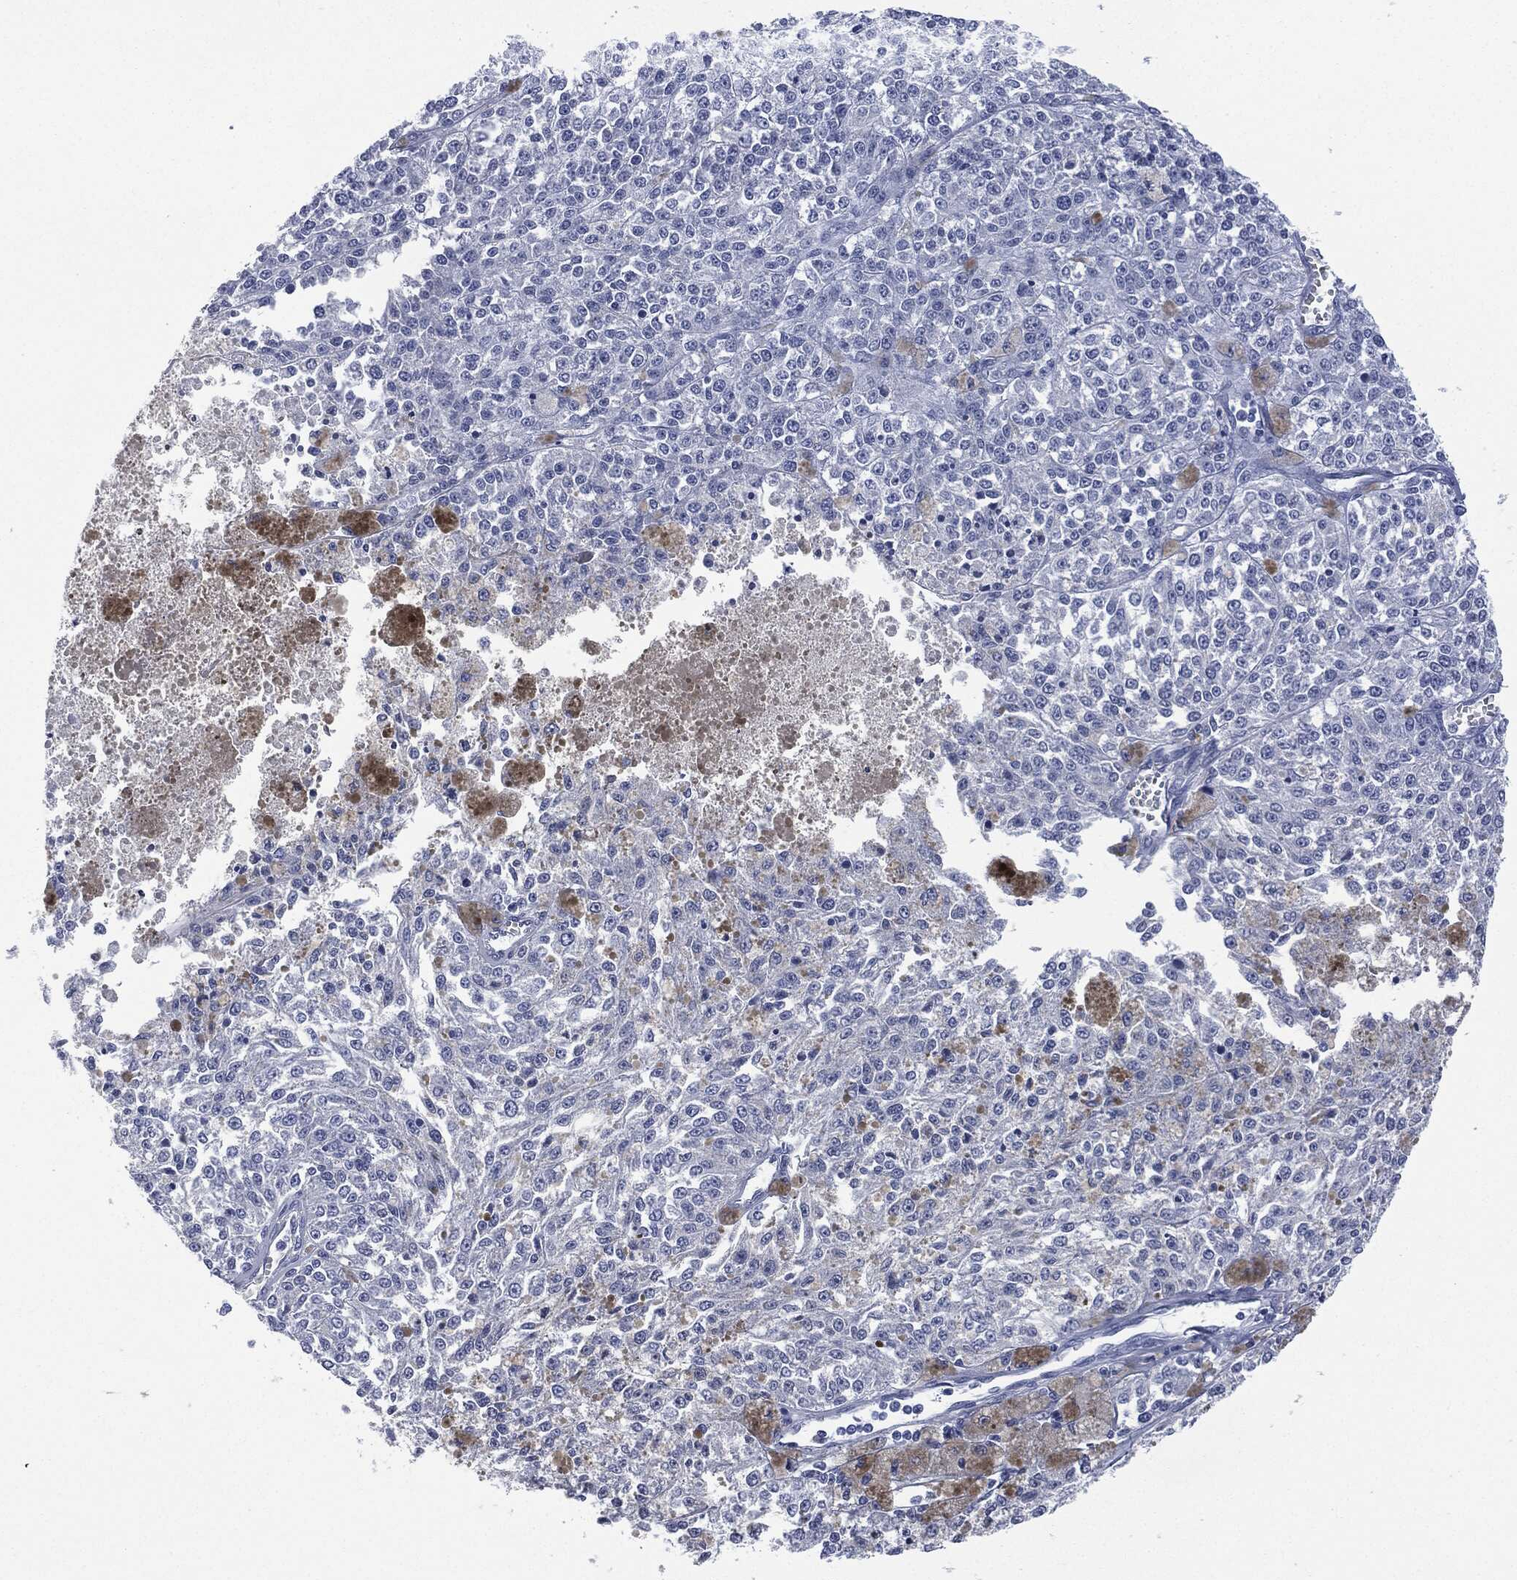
{"staining": {"intensity": "negative", "quantity": "none", "location": "none"}, "tissue": "melanoma", "cell_type": "Tumor cells", "image_type": "cancer", "snomed": [{"axis": "morphology", "description": "Malignant melanoma, Metastatic site"}, {"axis": "topography", "description": "Lymph node"}], "caption": "An immunohistochemistry image of melanoma is shown. There is no staining in tumor cells of melanoma.", "gene": "MUC16", "patient": {"sex": "female", "age": 64}}